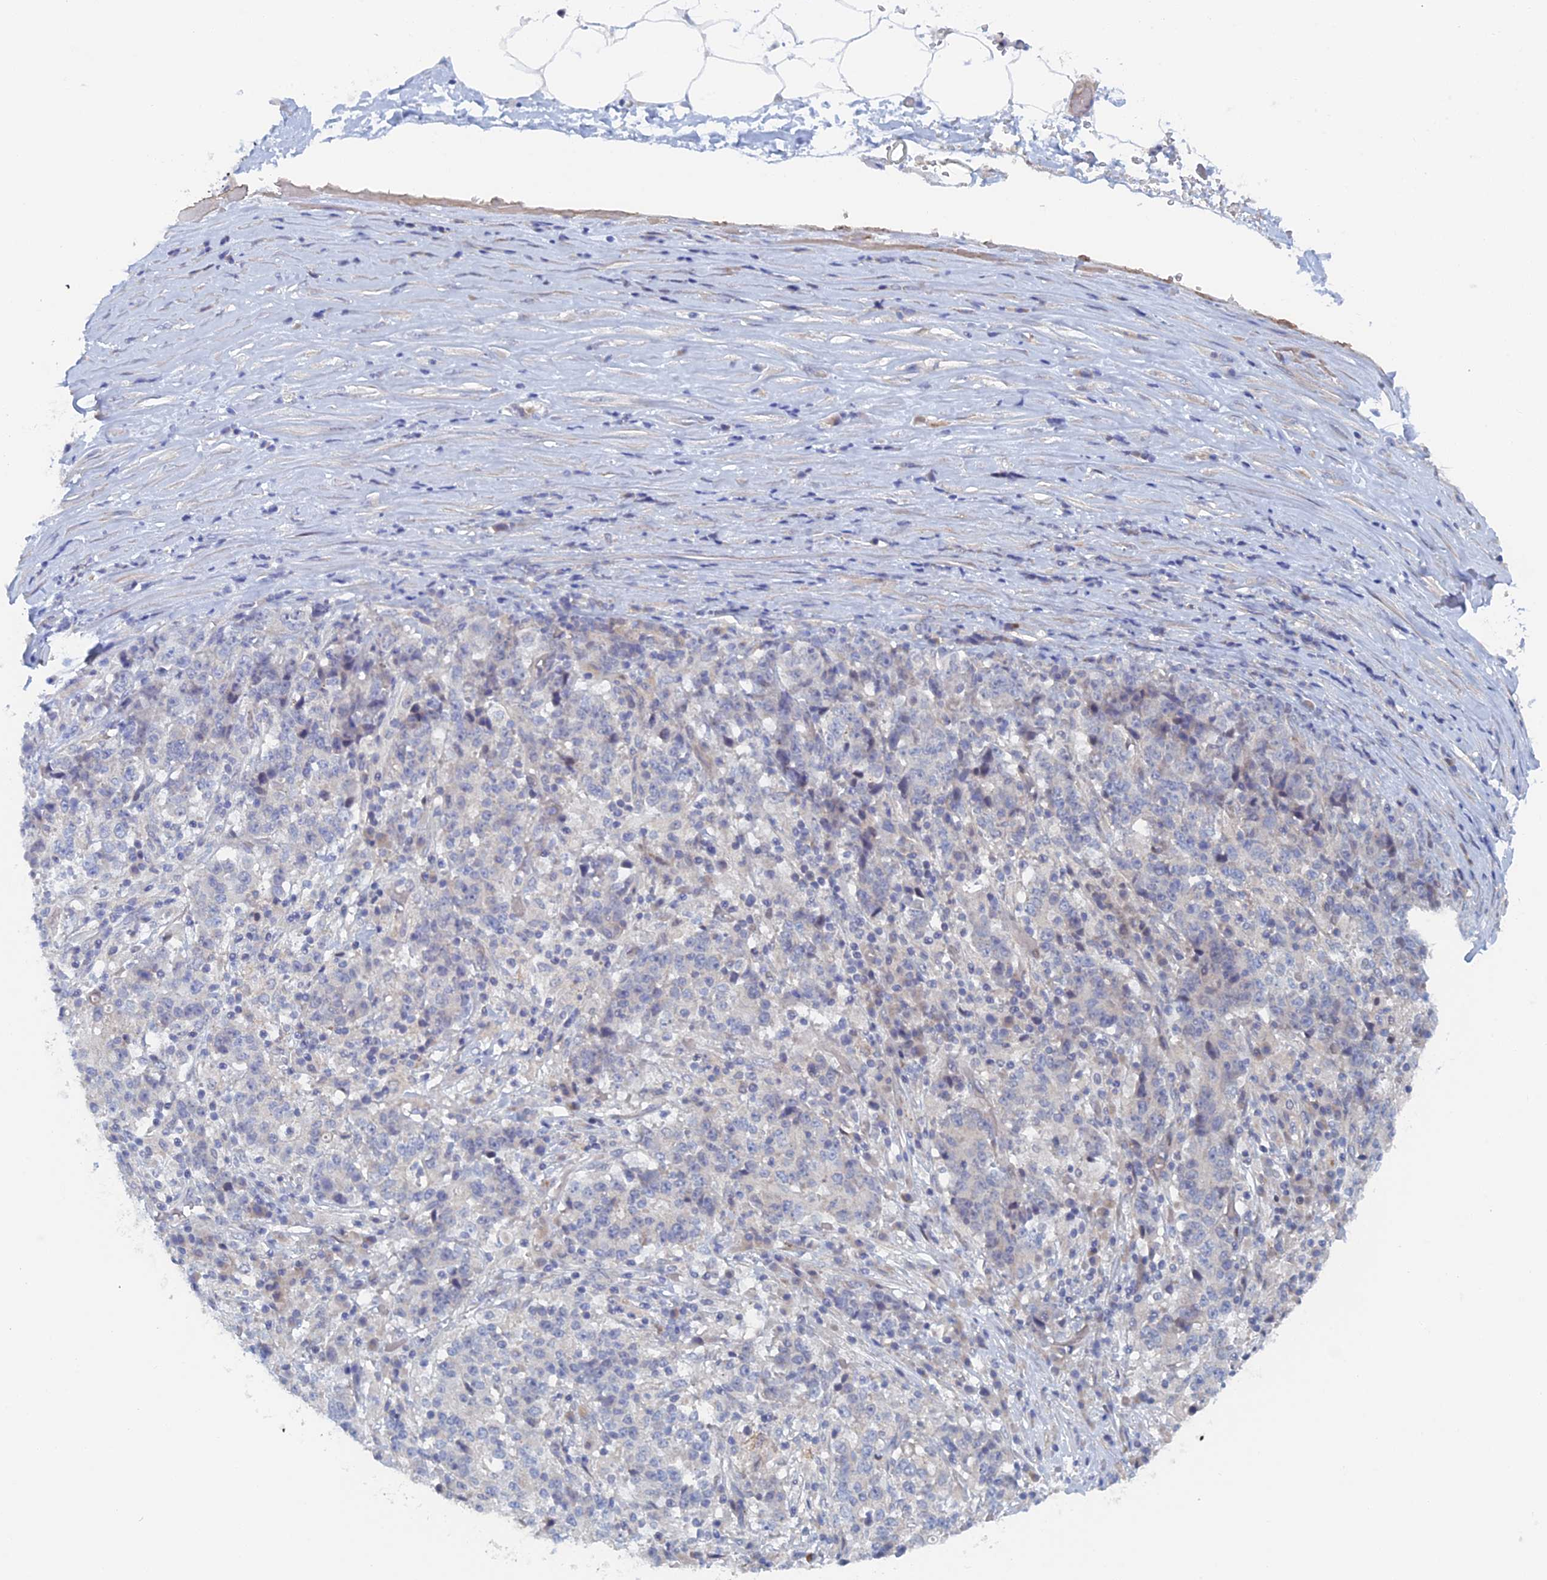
{"staining": {"intensity": "negative", "quantity": "none", "location": "none"}, "tissue": "stomach cancer", "cell_type": "Tumor cells", "image_type": "cancer", "snomed": [{"axis": "morphology", "description": "Adenocarcinoma, NOS"}, {"axis": "topography", "description": "Stomach"}], "caption": "DAB (3,3'-diaminobenzidine) immunohistochemical staining of adenocarcinoma (stomach) exhibits no significant staining in tumor cells.", "gene": "ELOVL6", "patient": {"sex": "male", "age": 59}}